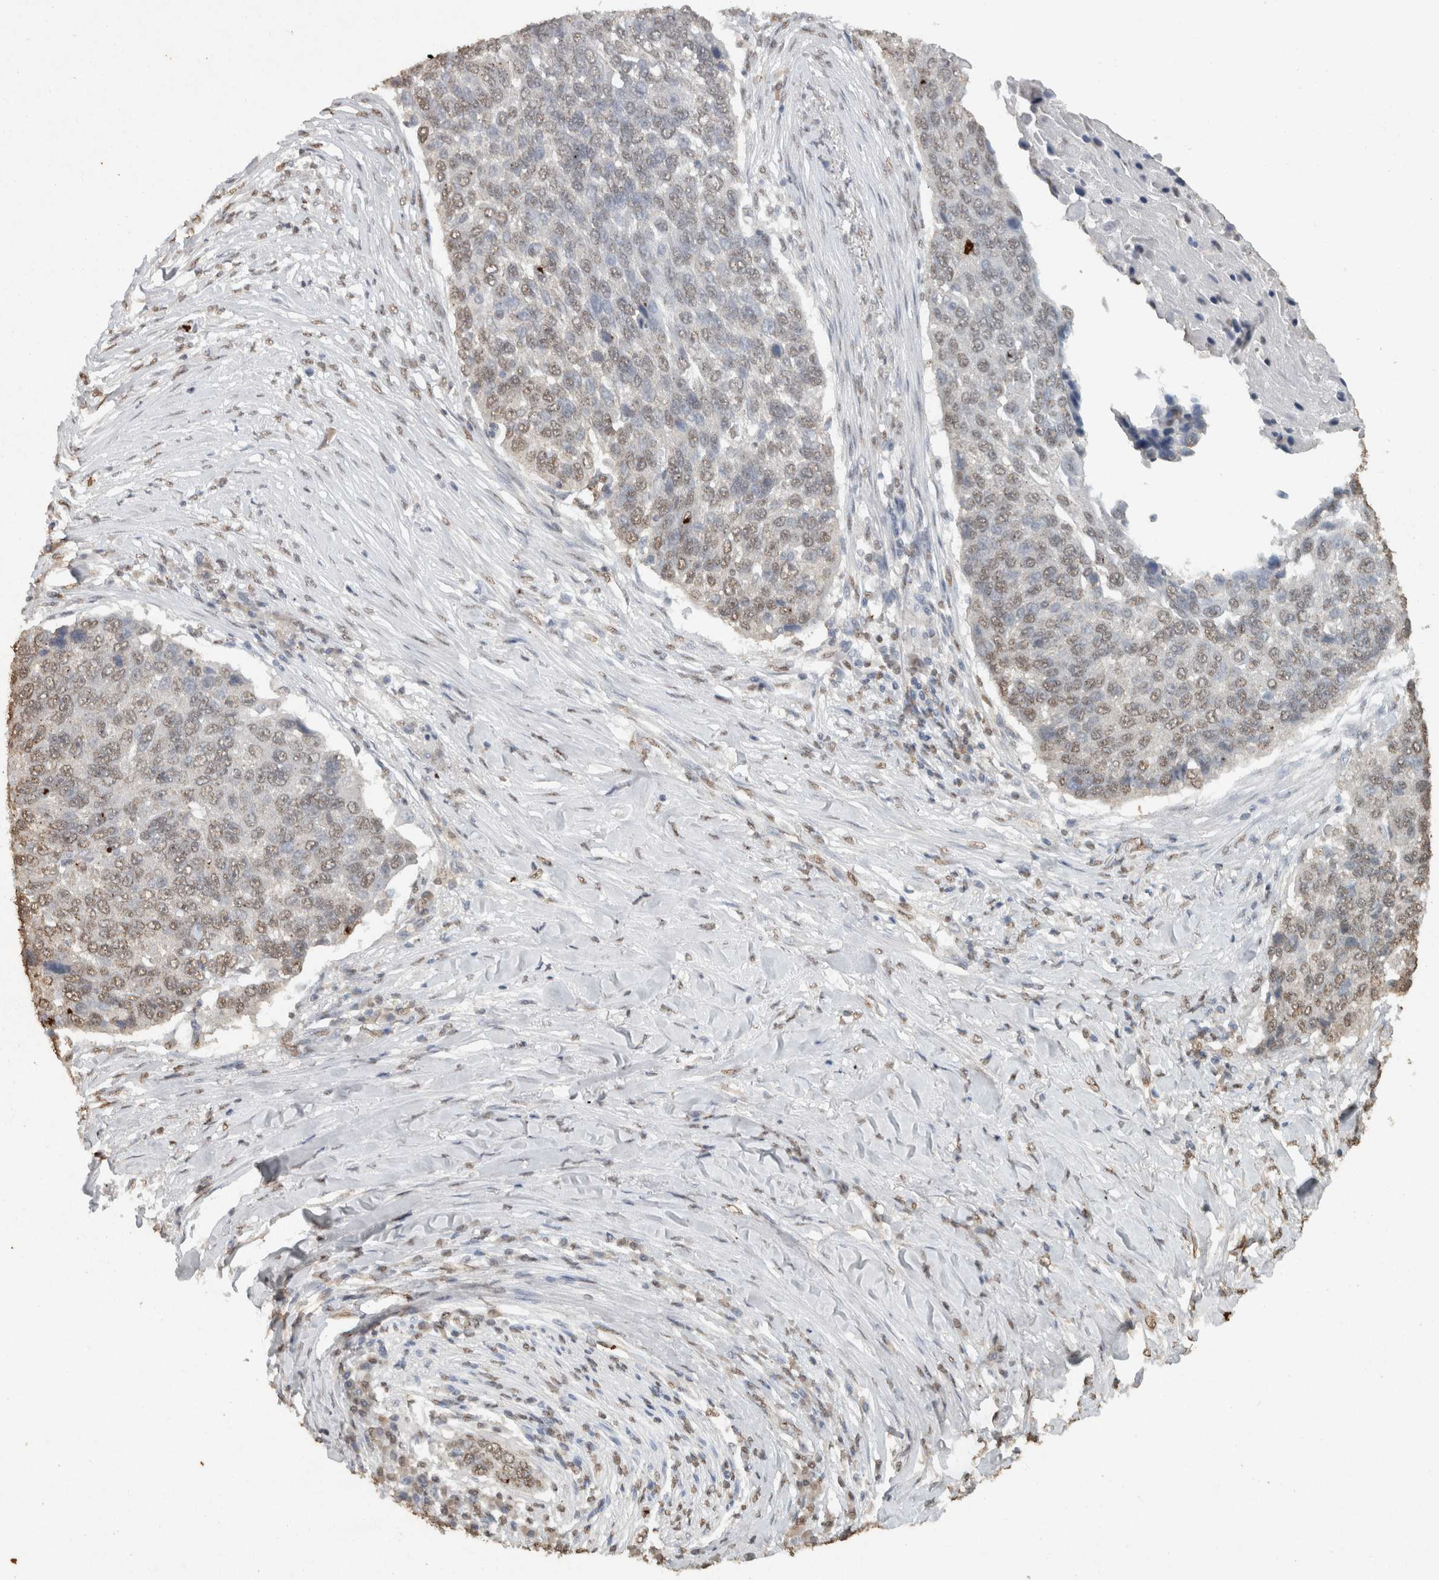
{"staining": {"intensity": "weak", "quantity": ">75%", "location": "nuclear"}, "tissue": "lung cancer", "cell_type": "Tumor cells", "image_type": "cancer", "snomed": [{"axis": "morphology", "description": "Squamous cell carcinoma, NOS"}, {"axis": "topography", "description": "Lung"}], "caption": "Lung cancer stained with a brown dye reveals weak nuclear positive expression in about >75% of tumor cells.", "gene": "HAND2", "patient": {"sex": "male", "age": 66}}